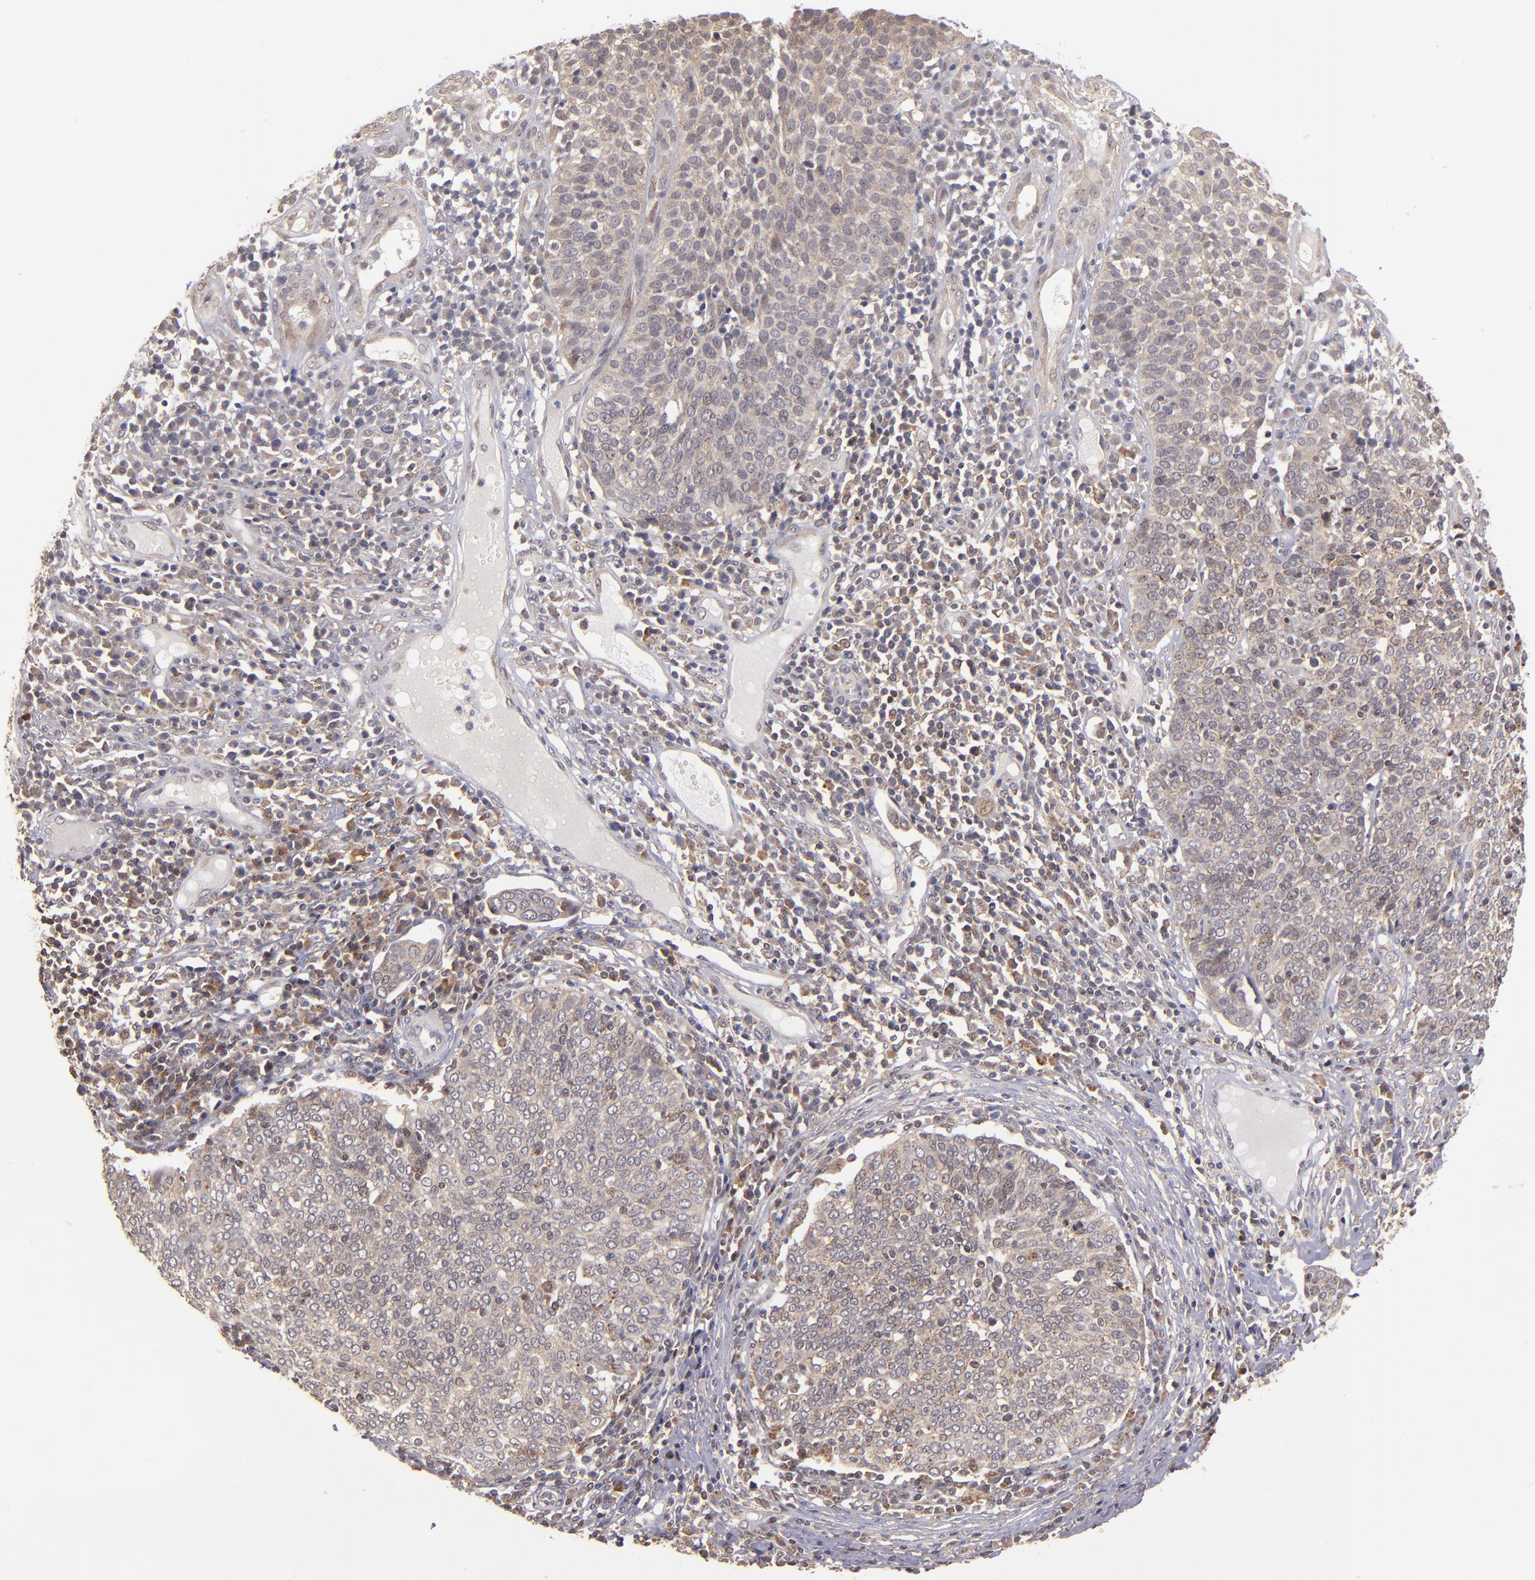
{"staining": {"intensity": "weak", "quantity": ">75%", "location": "cytoplasmic/membranous"}, "tissue": "cervical cancer", "cell_type": "Tumor cells", "image_type": "cancer", "snomed": [{"axis": "morphology", "description": "Squamous cell carcinoma, NOS"}, {"axis": "topography", "description": "Cervix"}], "caption": "IHC of human squamous cell carcinoma (cervical) shows low levels of weak cytoplasmic/membranous expression in approximately >75% of tumor cells. (Stains: DAB (3,3'-diaminobenzidine) in brown, nuclei in blue, Microscopy: brightfield microscopy at high magnification).", "gene": "ZFYVE1", "patient": {"sex": "female", "age": 40}}